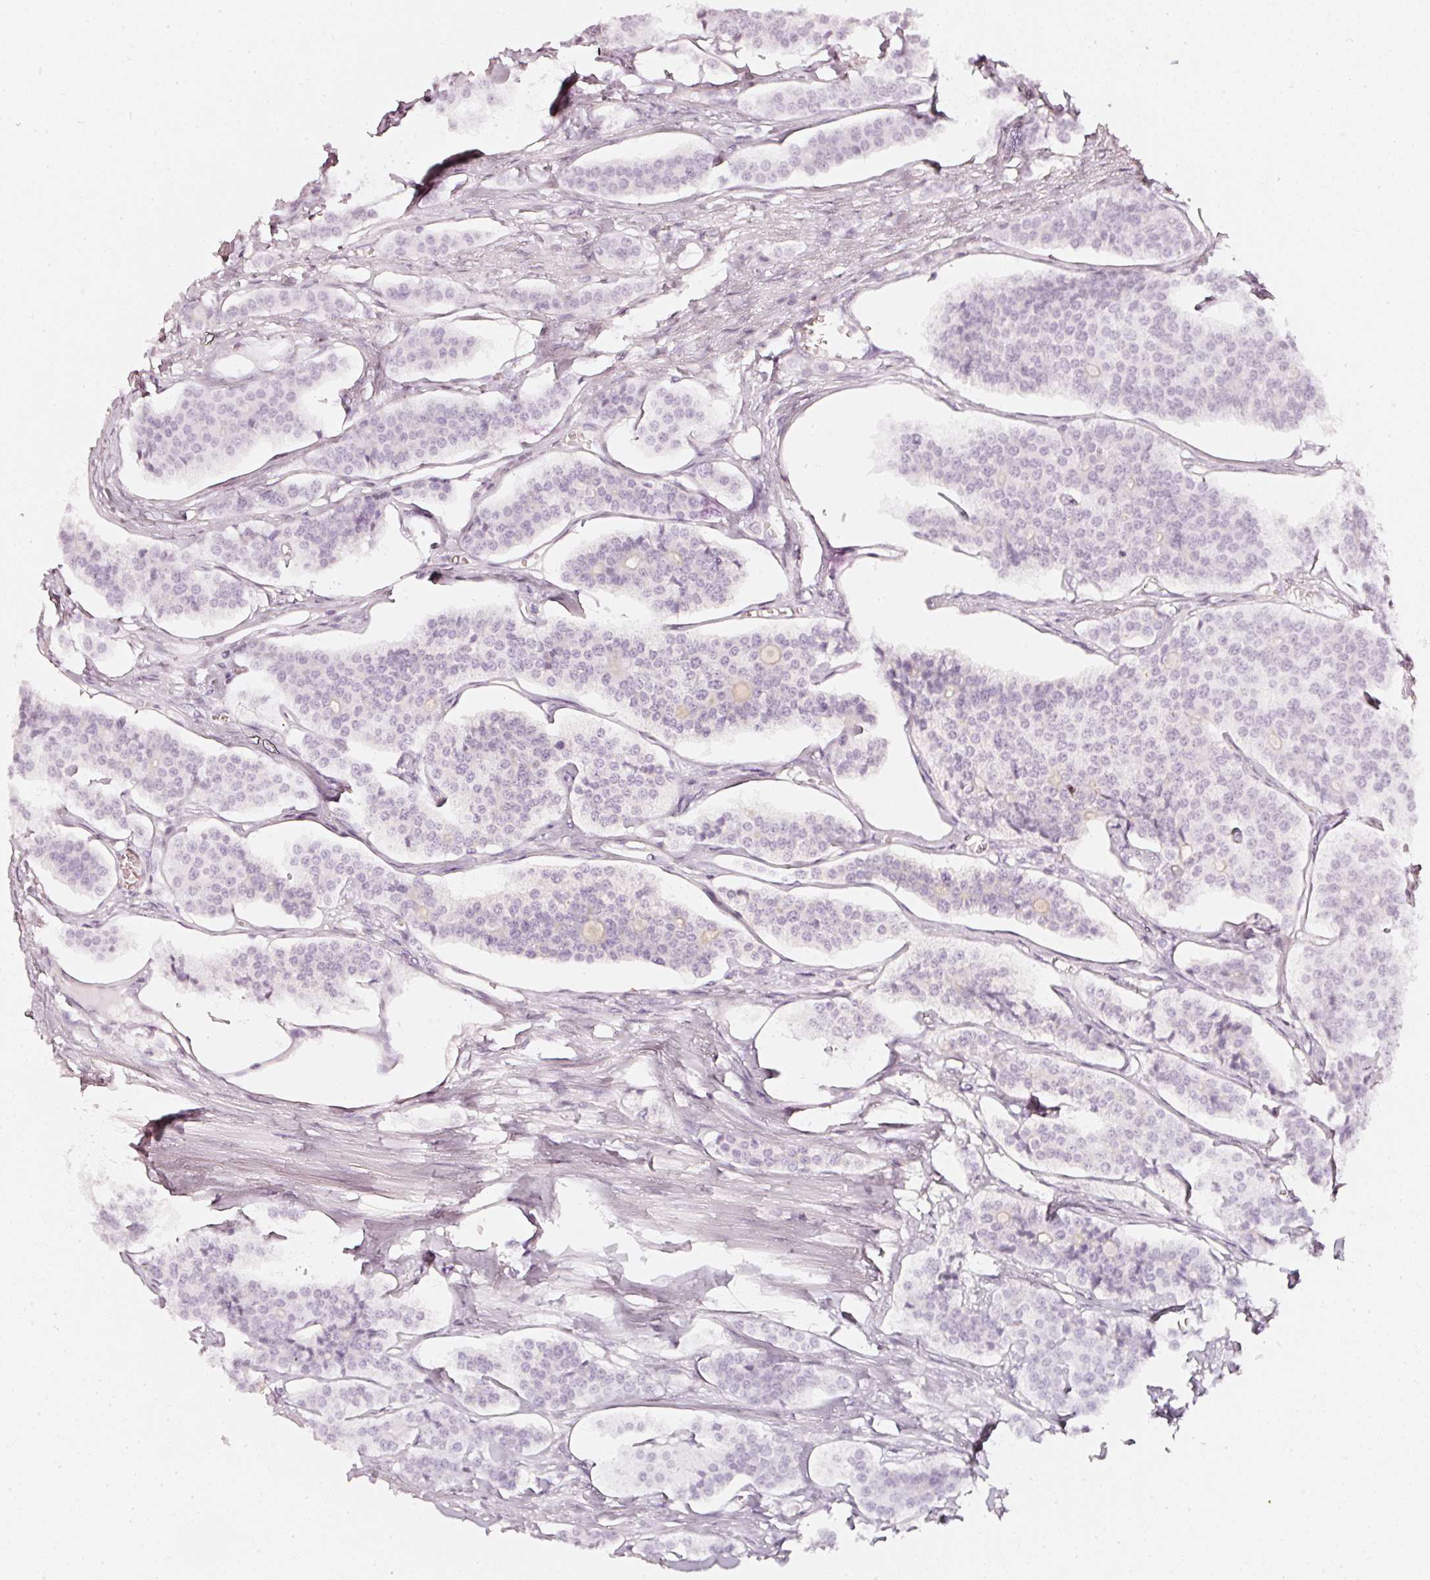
{"staining": {"intensity": "negative", "quantity": "none", "location": "none"}, "tissue": "carcinoid", "cell_type": "Tumor cells", "image_type": "cancer", "snomed": [{"axis": "morphology", "description": "Carcinoid, malignant, NOS"}, {"axis": "topography", "description": "Small intestine"}], "caption": "This is an IHC micrograph of carcinoid (malignant). There is no positivity in tumor cells.", "gene": "CNP", "patient": {"sex": "male", "age": 63}}